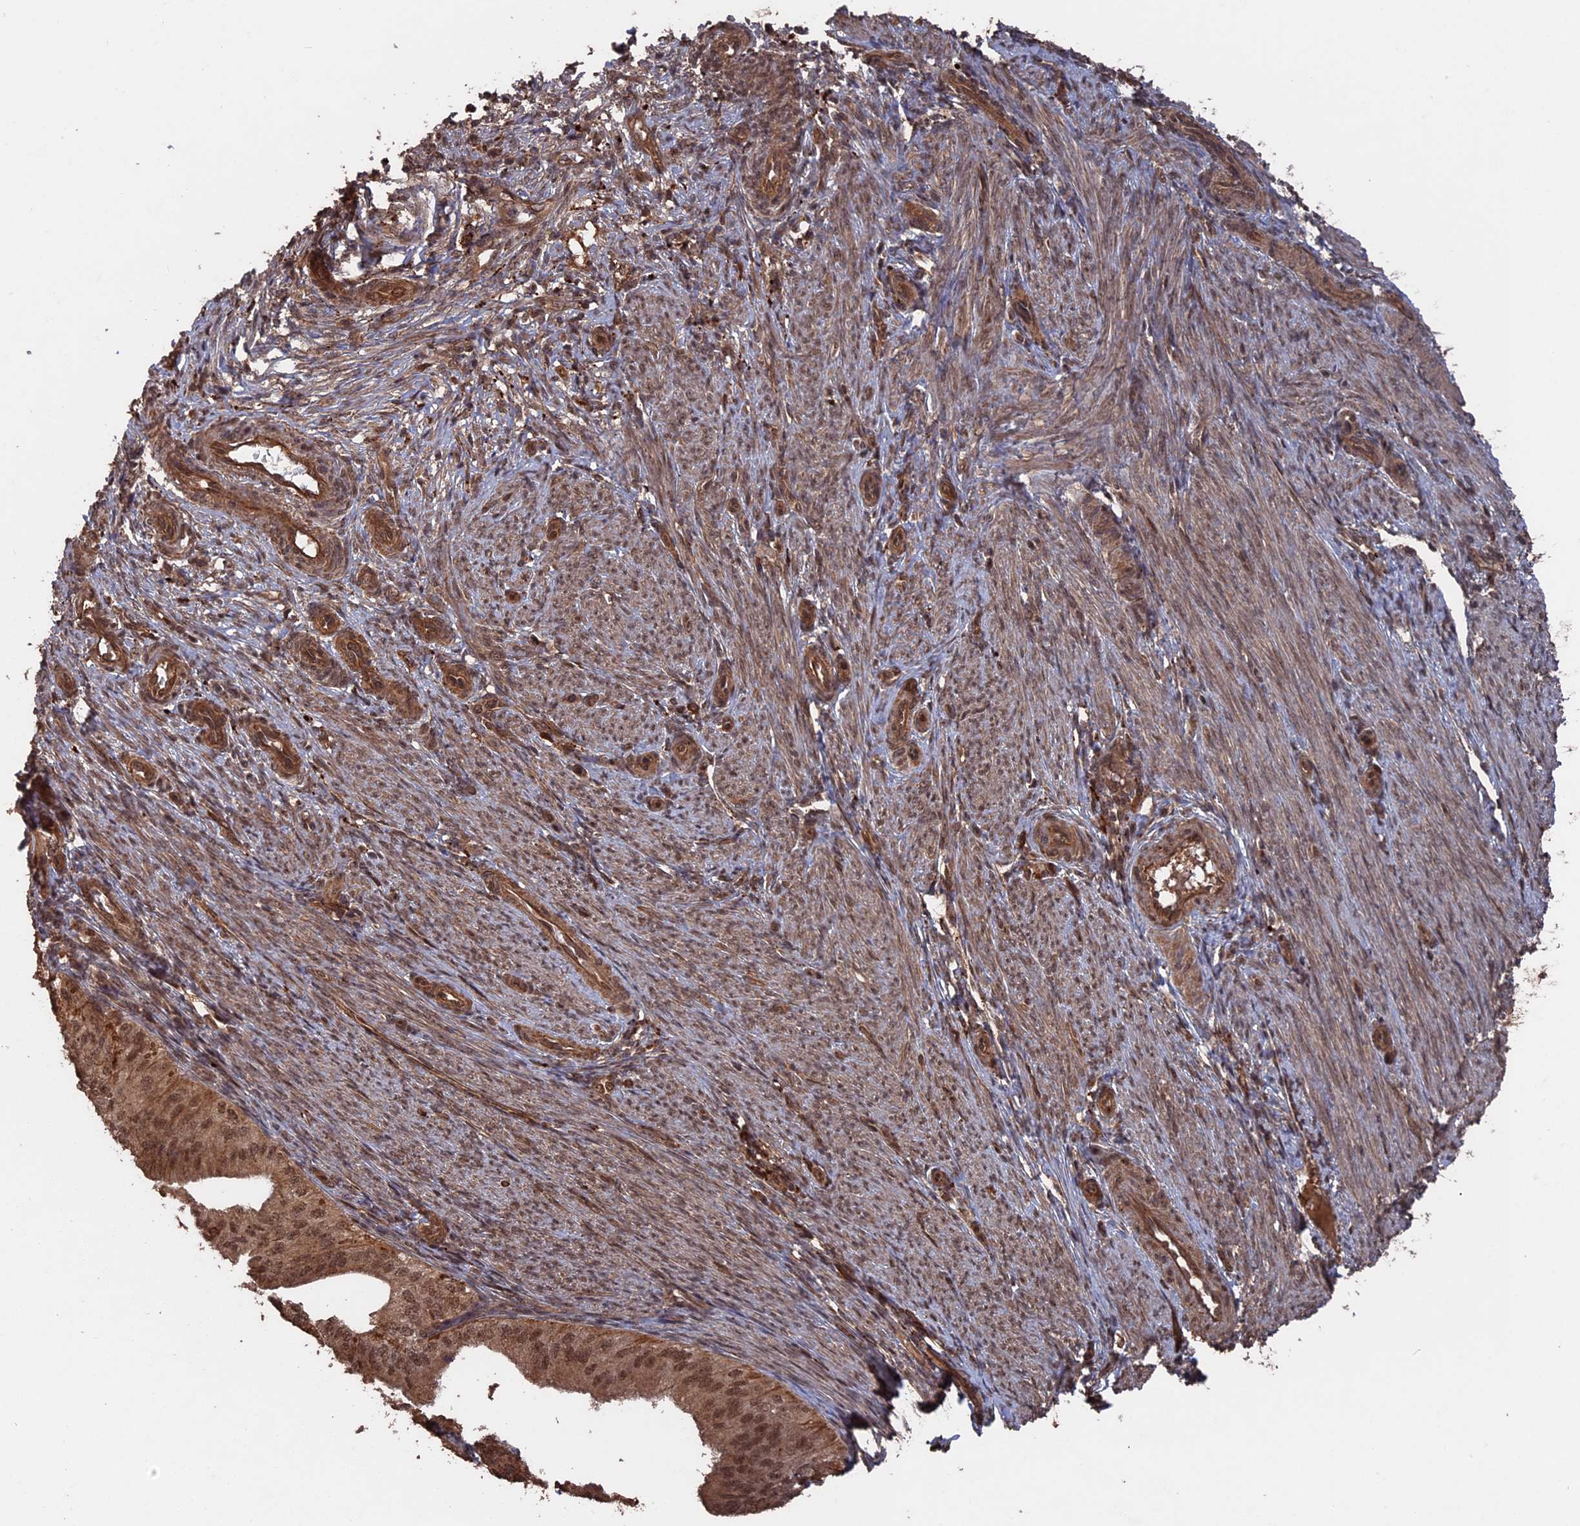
{"staining": {"intensity": "moderate", "quantity": ">75%", "location": "cytoplasmic/membranous,nuclear"}, "tissue": "endometrial cancer", "cell_type": "Tumor cells", "image_type": "cancer", "snomed": [{"axis": "morphology", "description": "Adenocarcinoma, NOS"}, {"axis": "topography", "description": "Endometrium"}], "caption": "Adenocarcinoma (endometrial) was stained to show a protein in brown. There is medium levels of moderate cytoplasmic/membranous and nuclear positivity in about >75% of tumor cells.", "gene": "TELO2", "patient": {"sex": "female", "age": 50}}